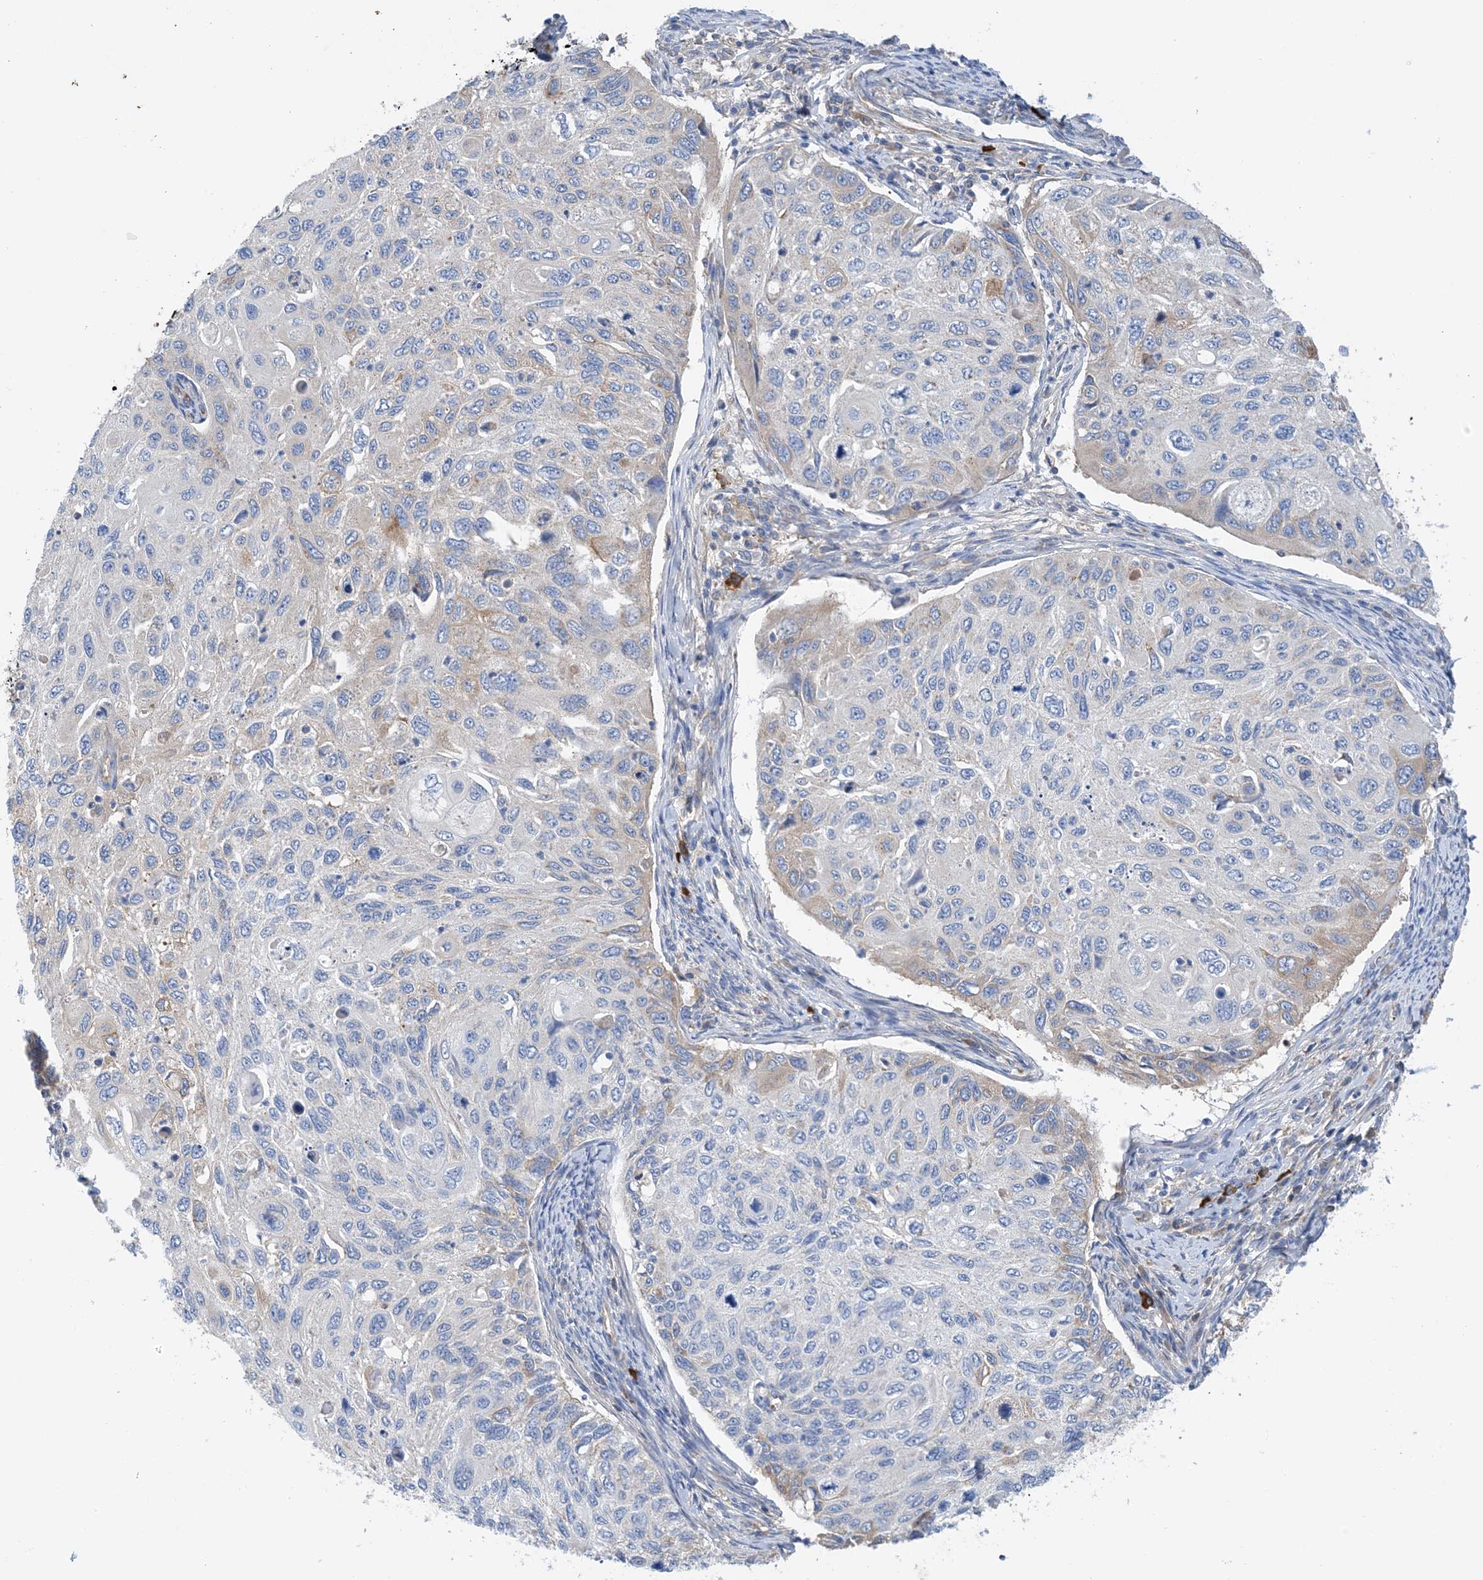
{"staining": {"intensity": "negative", "quantity": "none", "location": "none"}, "tissue": "cervical cancer", "cell_type": "Tumor cells", "image_type": "cancer", "snomed": [{"axis": "morphology", "description": "Squamous cell carcinoma, NOS"}, {"axis": "topography", "description": "Cervix"}], "caption": "Tumor cells show no significant protein staining in cervical cancer.", "gene": "SLC5A11", "patient": {"sex": "female", "age": 70}}